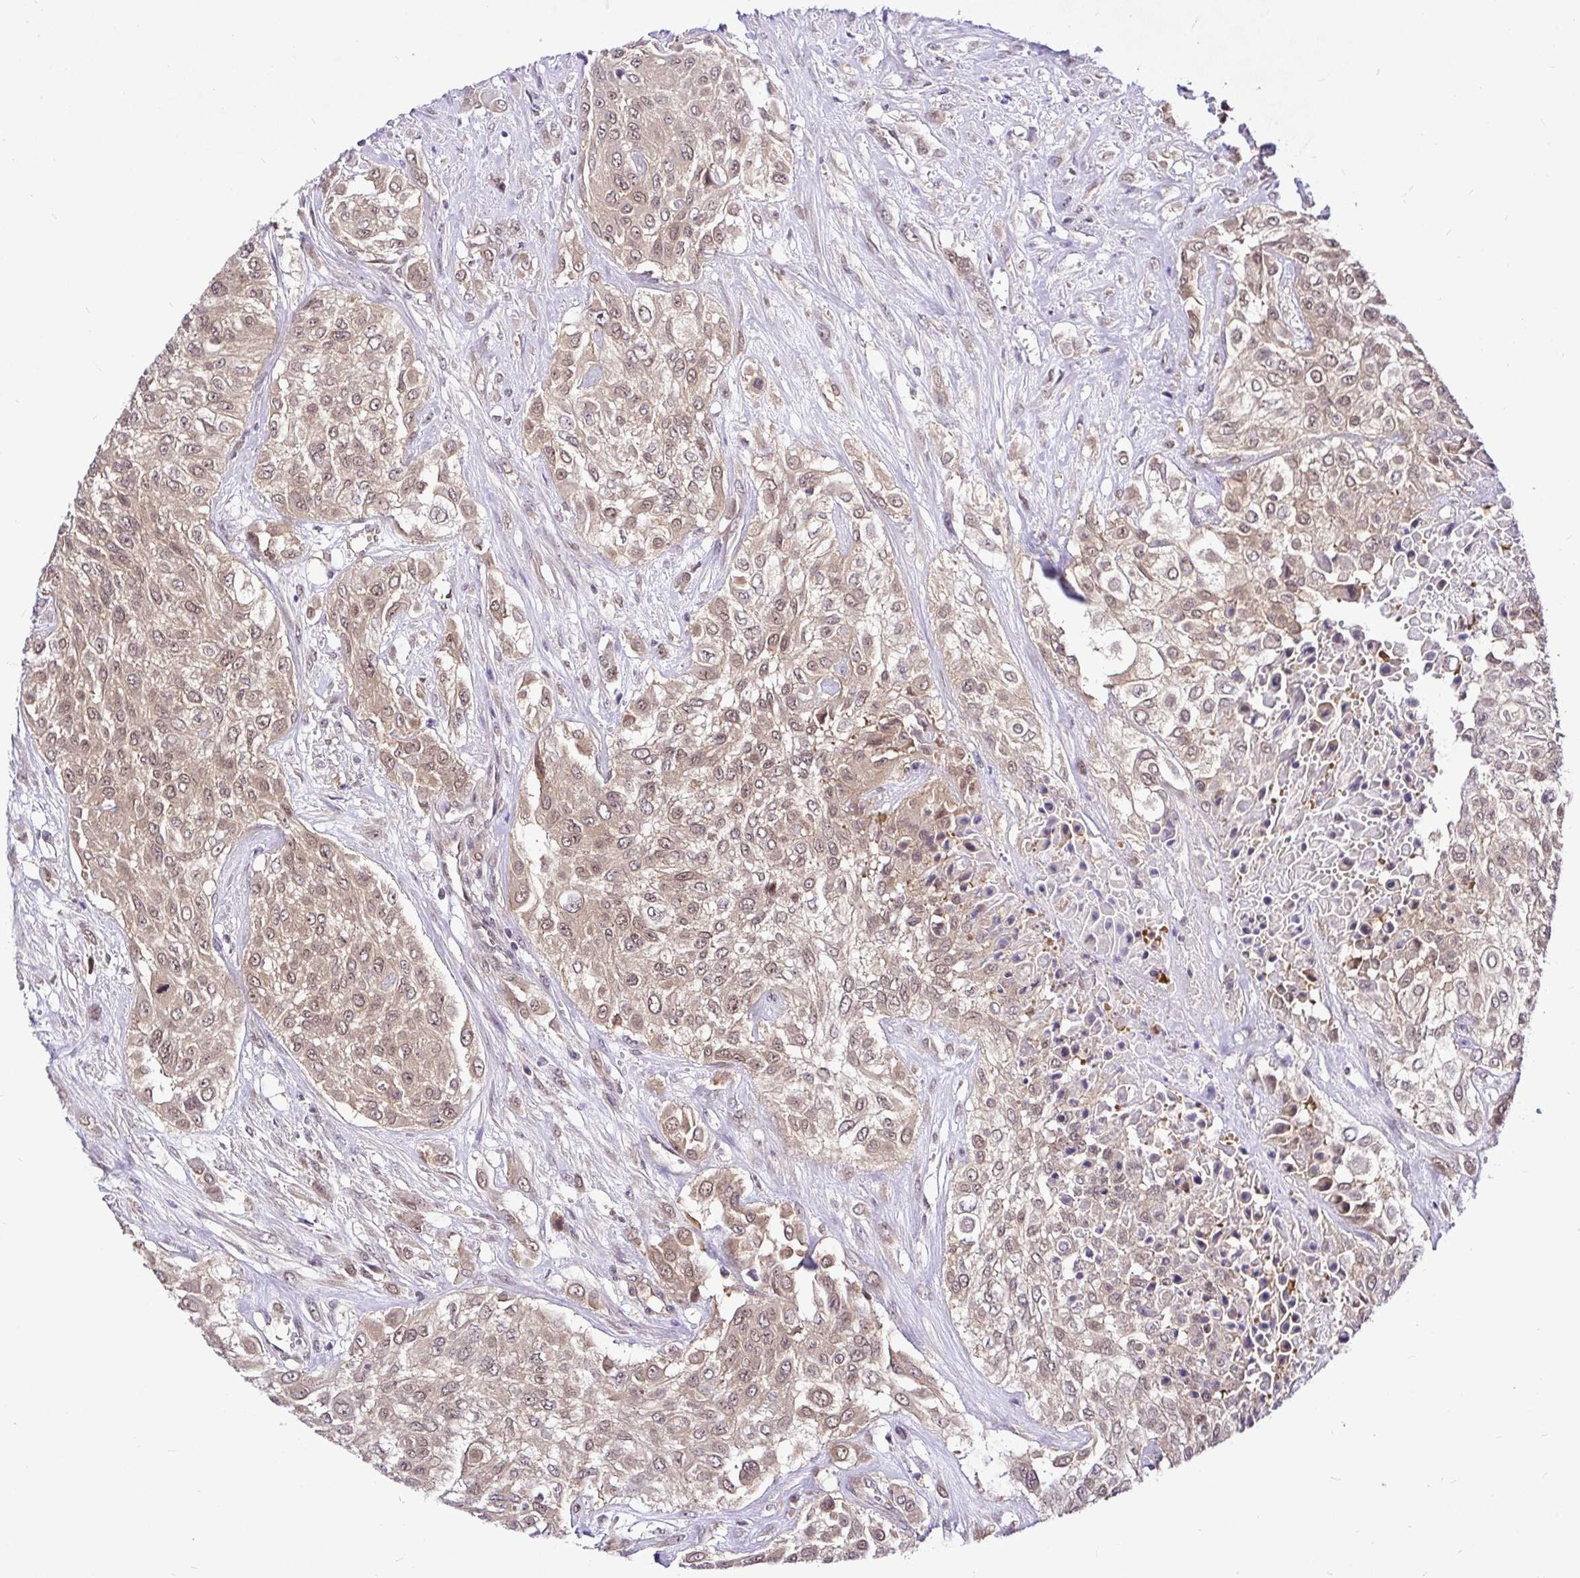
{"staining": {"intensity": "weak", "quantity": ">75%", "location": "cytoplasmic/membranous,nuclear"}, "tissue": "urothelial cancer", "cell_type": "Tumor cells", "image_type": "cancer", "snomed": [{"axis": "morphology", "description": "Urothelial carcinoma, High grade"}, {"axis": "topography", "description": "Urinary bladder"}], "caption": "Immunohistochemical staining of urothelial carcinoma (high-grade) demonstrates weak cytoplasmic/membranous and nuclear protein expression in approximately >75% of tumor cells.", "gene": "UBE2M", "patient": {"sex": "male", "age": 57}}